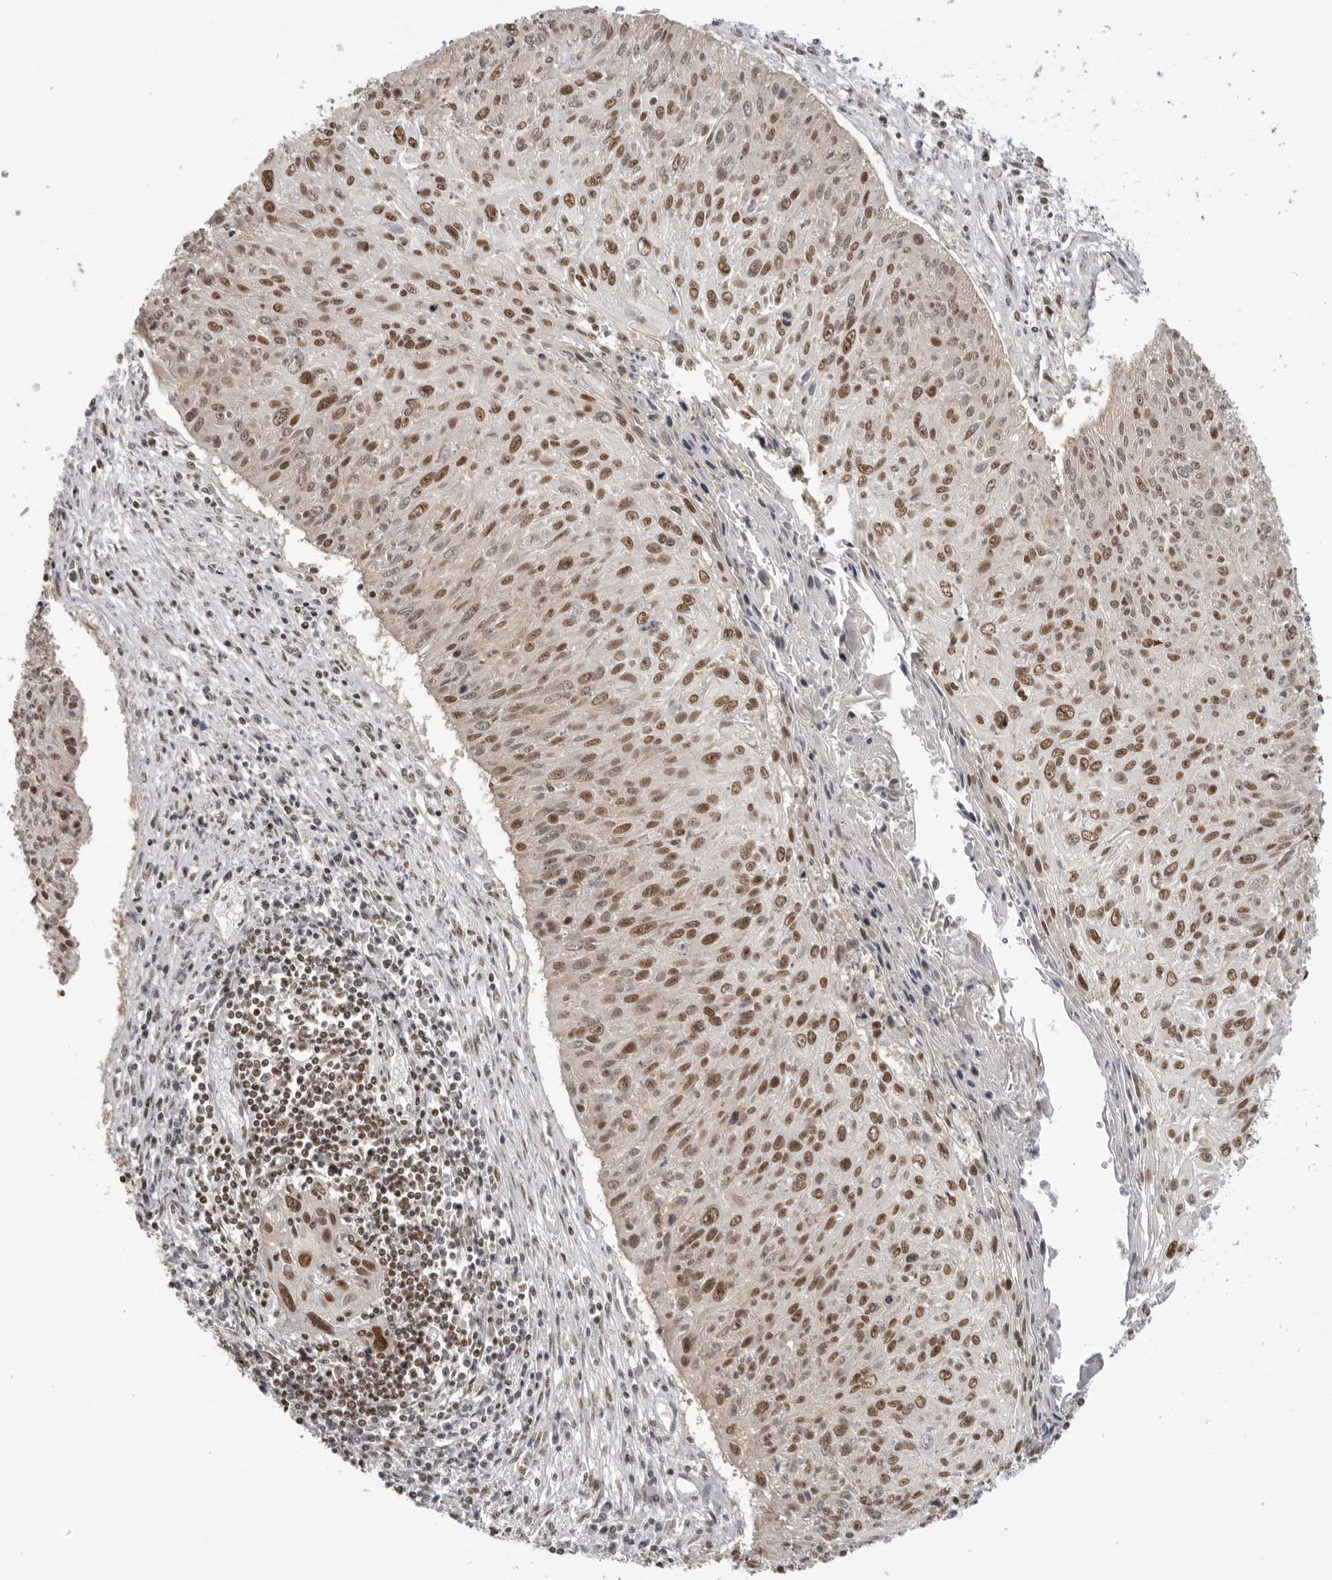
{"staining": {"intensity": "moderate", "quantity": ">75%", "location": "nuclear"}, "tissue": "cervical cancer", "cell_type": "Tumor cells", "image_type": "cancer", "snomed": [{"axis": "morphology", "description": "Squamous cell carcinoma, NOS"}, {"axis": "topography", "description": "Cervix"}], "caption": "Immunohistochemistry staining of cervical squamous cell carcinoma, which shows medium levels of moderate nuclear positivity in approximately >75% of tumor cells indicating moderate nuclear protein positivity. The staining was performed using DAB (3,3'-diaminobenzidine) (brown) for protein detection and nuclei were counterstained in hematoxylin (blue).", "gene": "RPA2", "patient": {"sex": "female", "age": 51}}